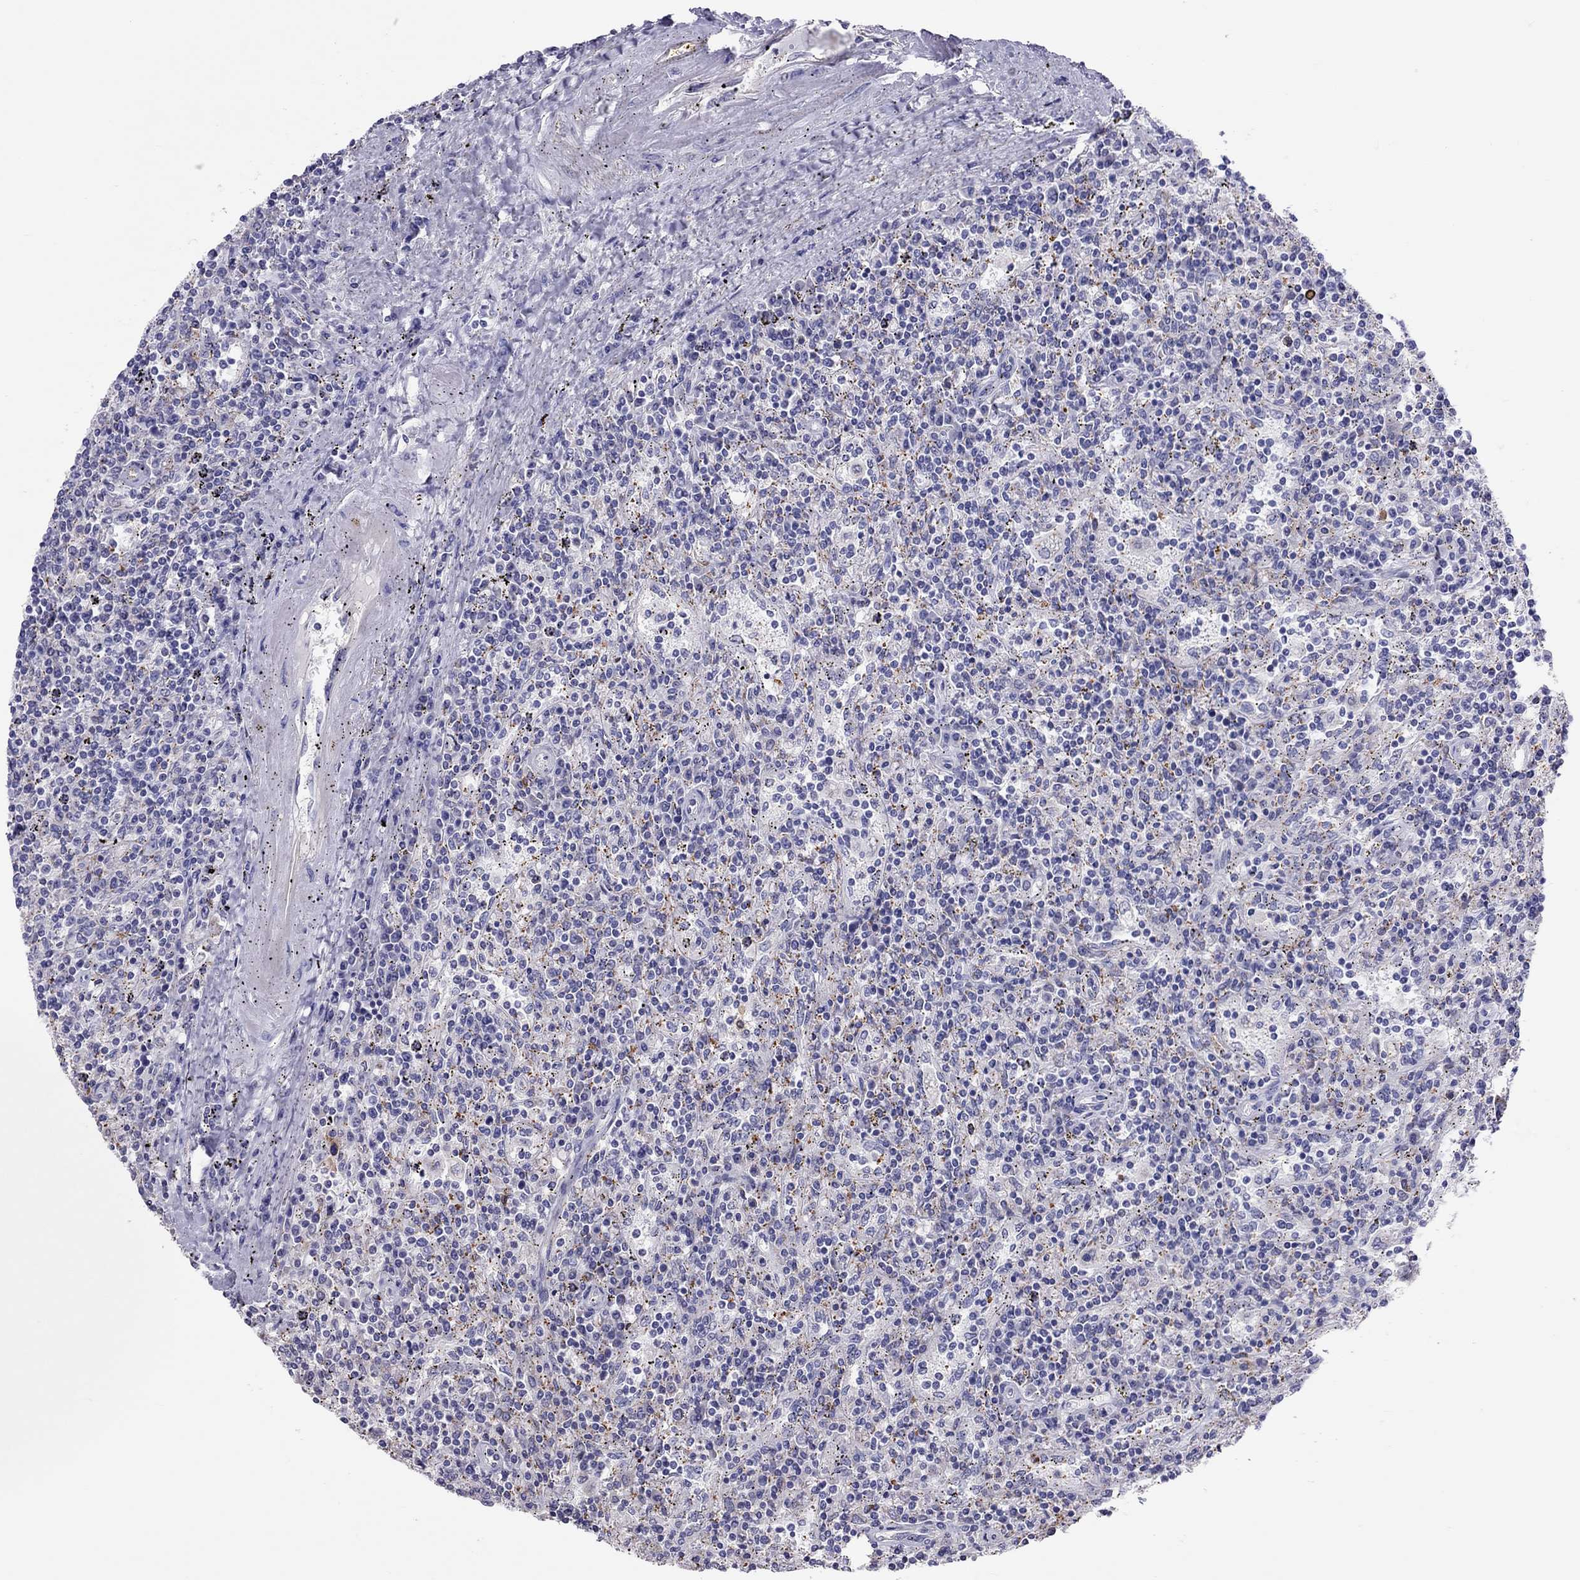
{"staining": {"intensity": "negative", "quantity": "none", "location": "none"}, "tissue": "lymphoma", "cell_type": "Tumor cells", "image_type": "cancer", "snomed": [{"axis": "morphology", "description": "Malignant lymphoma, non-Hodgkin's type, Low grade"}, {"axis": "topography", "description": "Lymph node"}], "caption": "This is an immunohistochemistry (IHC) micrograph of human low-grade malignant lymphoma, non-Hodgkin's type. There is no positivity in tumor cells.", "gene": "ADORA2A", "patient": {"sex": "male", "age": 52}}